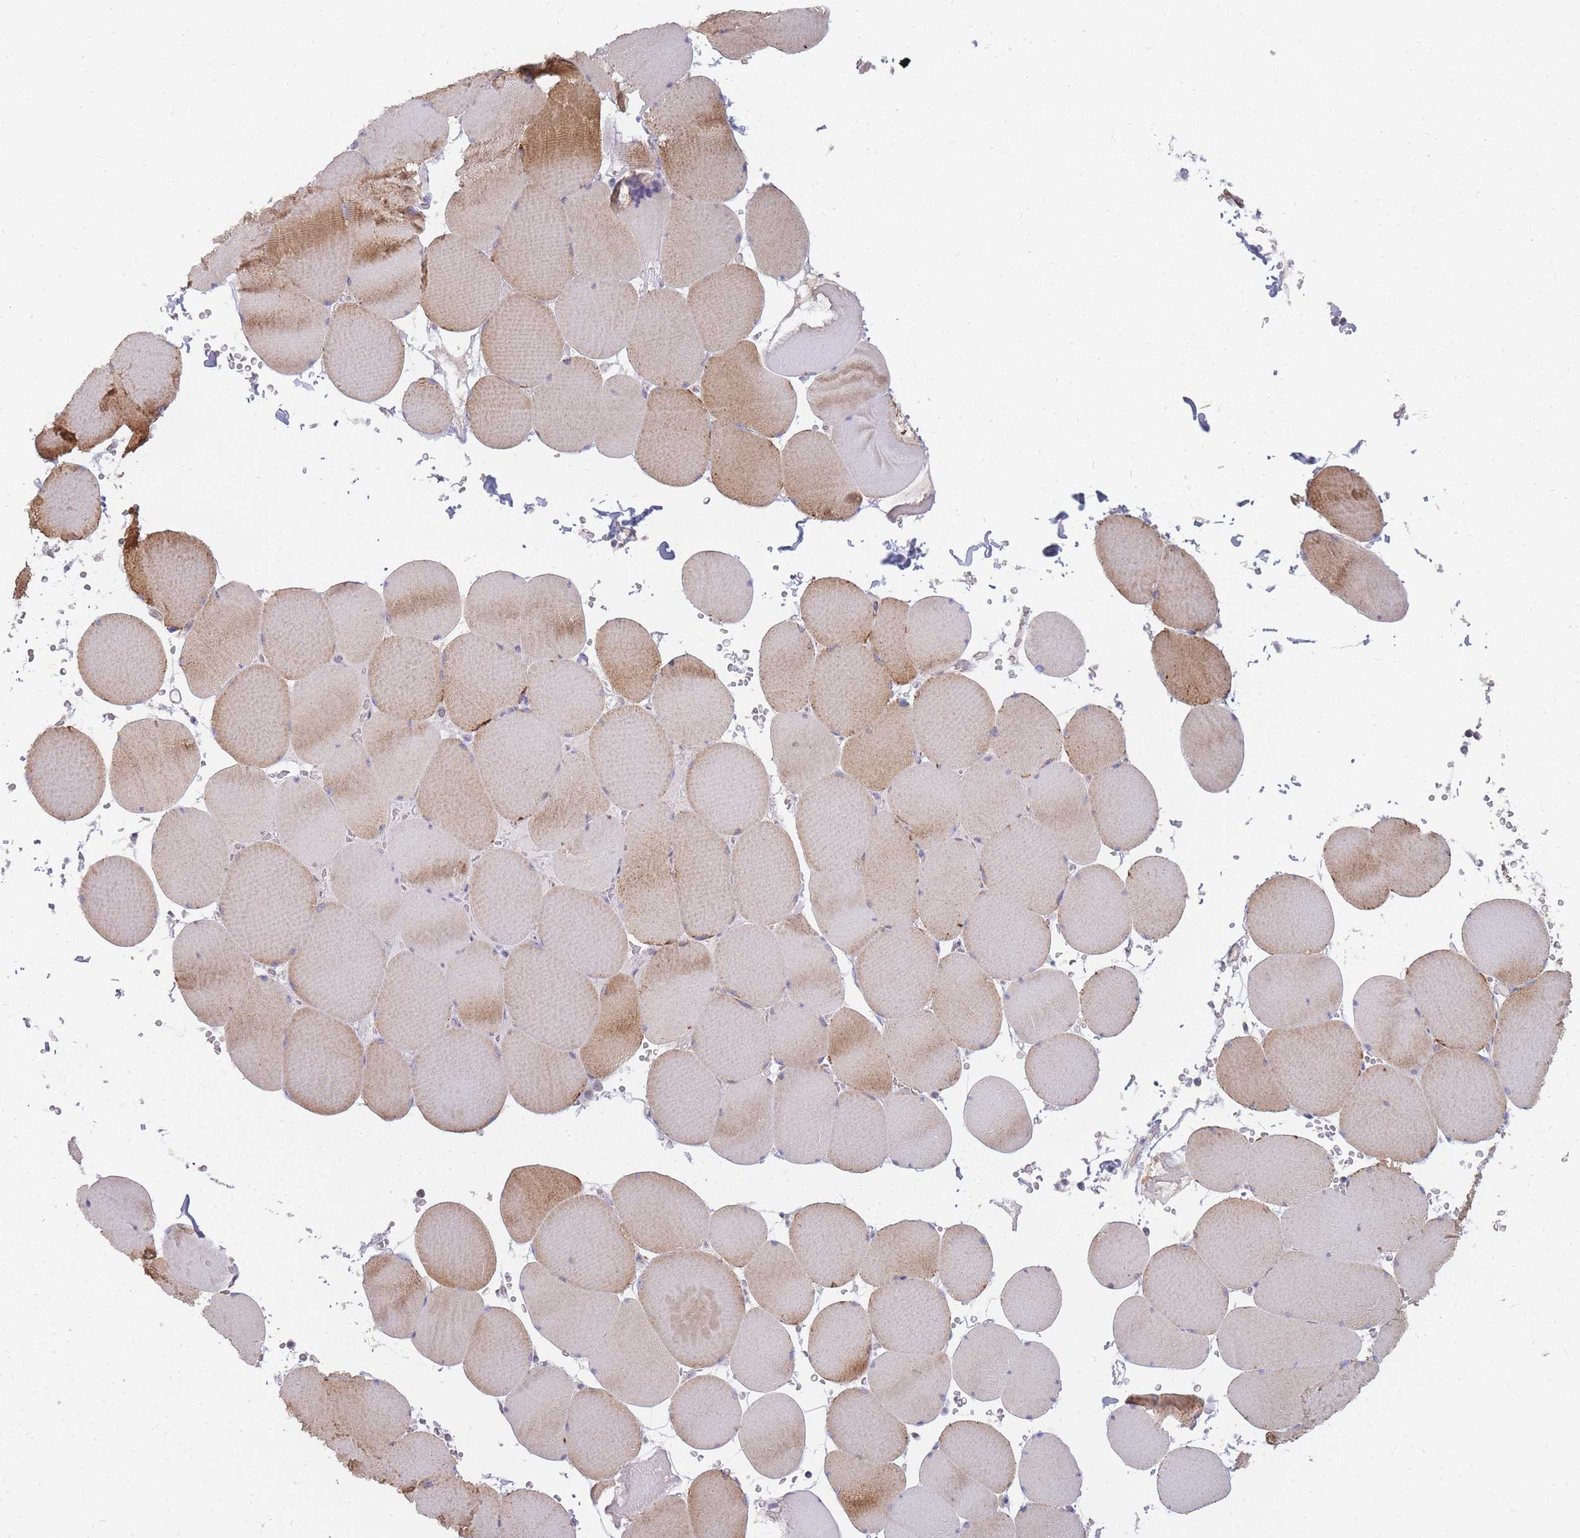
{"staining": {"intensity": "moderate", "quantity": ">75%", "location": "cytoplasmic/membranous"}, "tissue": "skeletal muscle", "cell_type": "Myocytes", "image_type": "normal", "snomed": [{"axis": "morphology", "description": "Normal tissue, NOS"}, {"axis": "topography", "description": "Skeletal muscle"}, {"axis": "topography", "description": "Head-Neck"}], "caption": "Brown immunohistochemical staining in normal human skeletal muscle shows moderate cytoplasmic/membranous positivity in approximately >75% of myocytes. The staining was performed using DAB (3,3'-diaminobenzidine), with brown indicating positive protein expression. Nuclei are stained blue with hematoxylin.", "gene": "ALKBH4", "patient": {"sex": "male", "age": 66}}